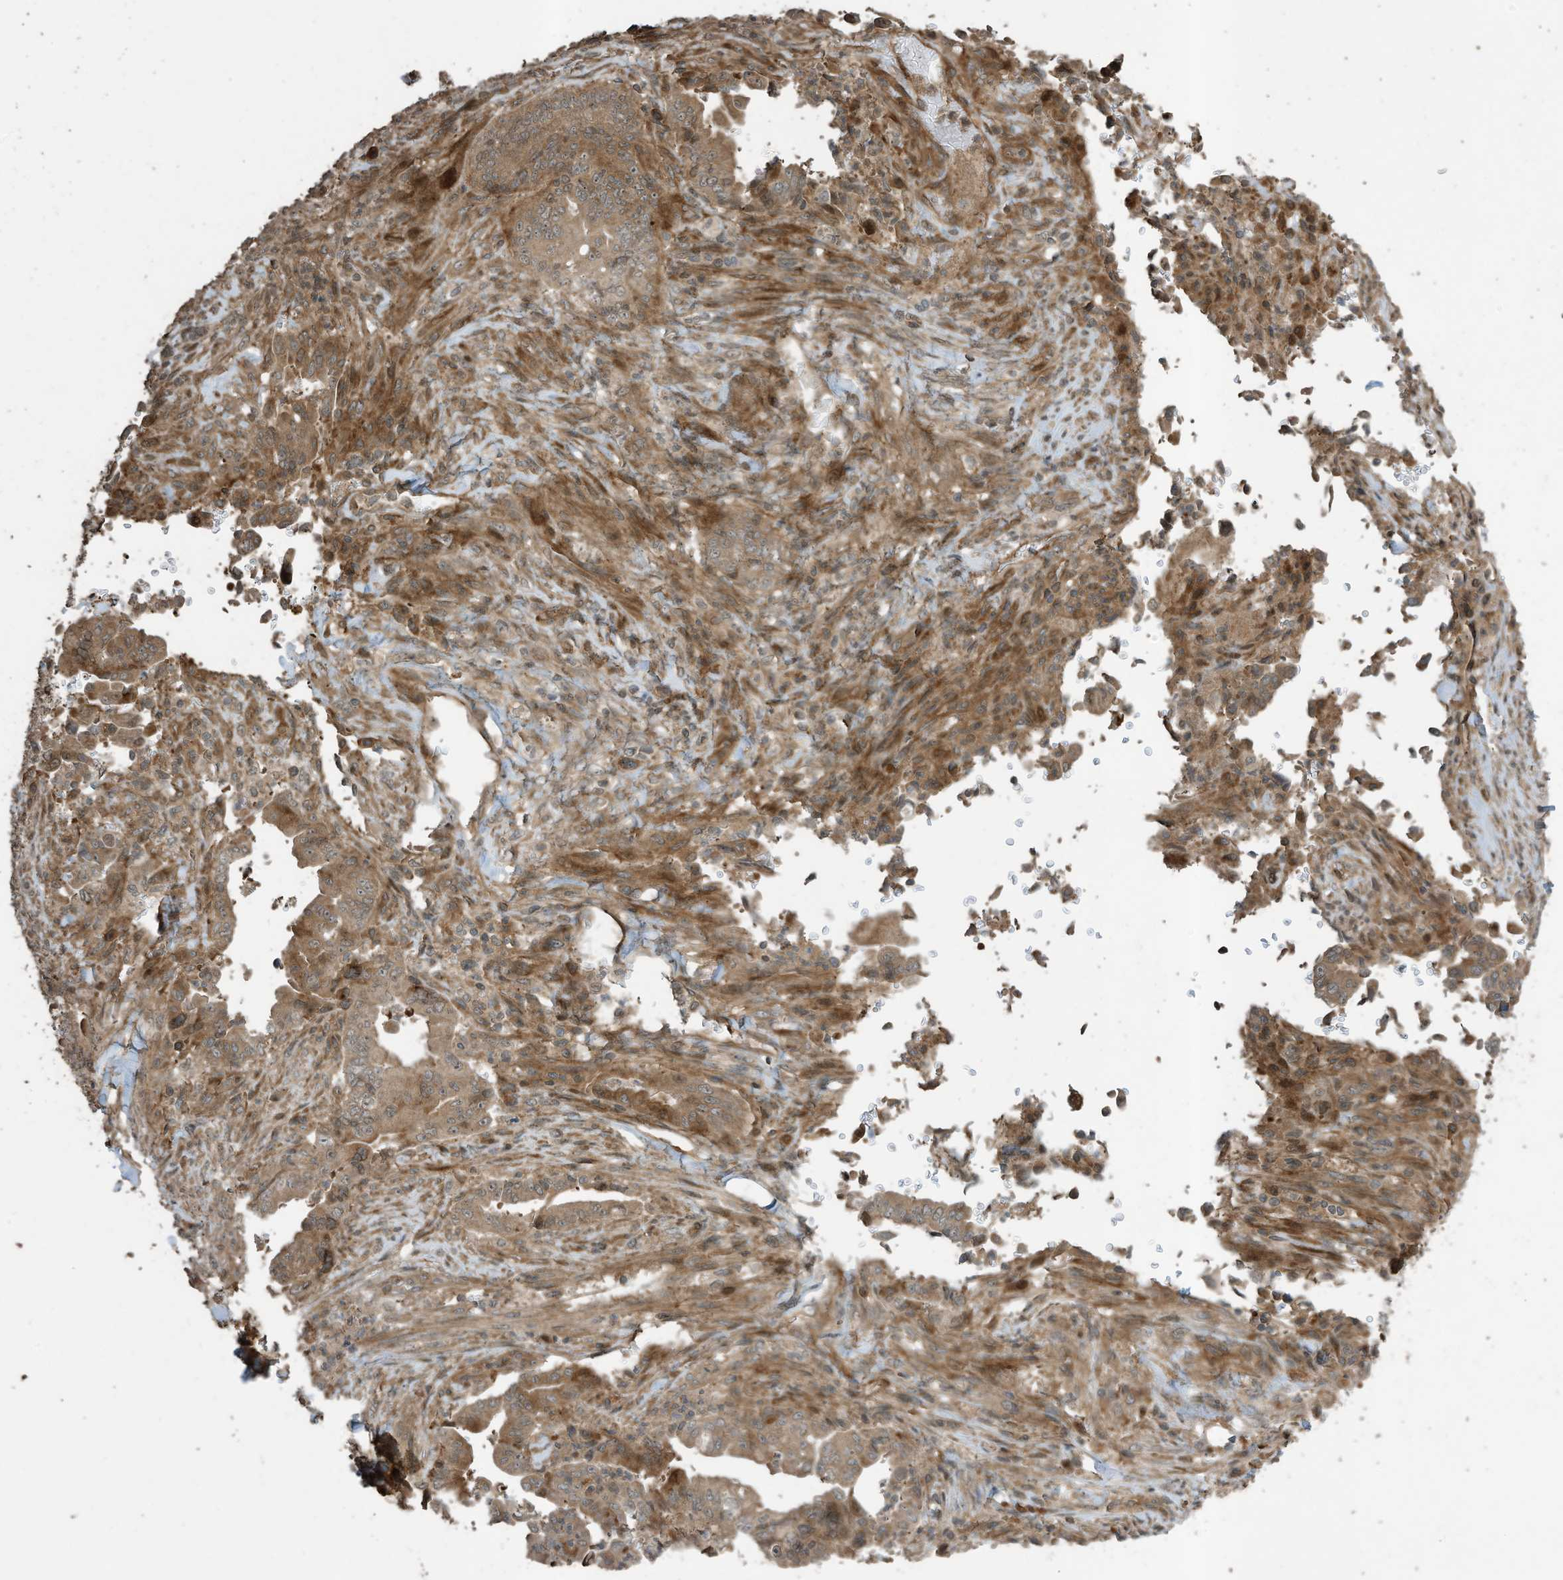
{"staining": {"intensity": "moderate", "quantity": ">75%", "location": "cytoplasmic/membranous"}, "tissue": "pancreatic cancer", "cell_type": "Tumor cells", "image_type": "cancer", "snomed": [{"axis": "morphology", "description": "Adenocarcinoma, NOS"}, {"axis": "topography", "description": "Pancreas"}], "caption": "Protein positivity by immunohistochemistry exhibits moderate cytoplasmic/membranous expression in approximately >75% of tumor cells in pancreatic adenocarcinoma.", "gene": "ZNF653", "patient": {"sex": "male", "age": 70}}